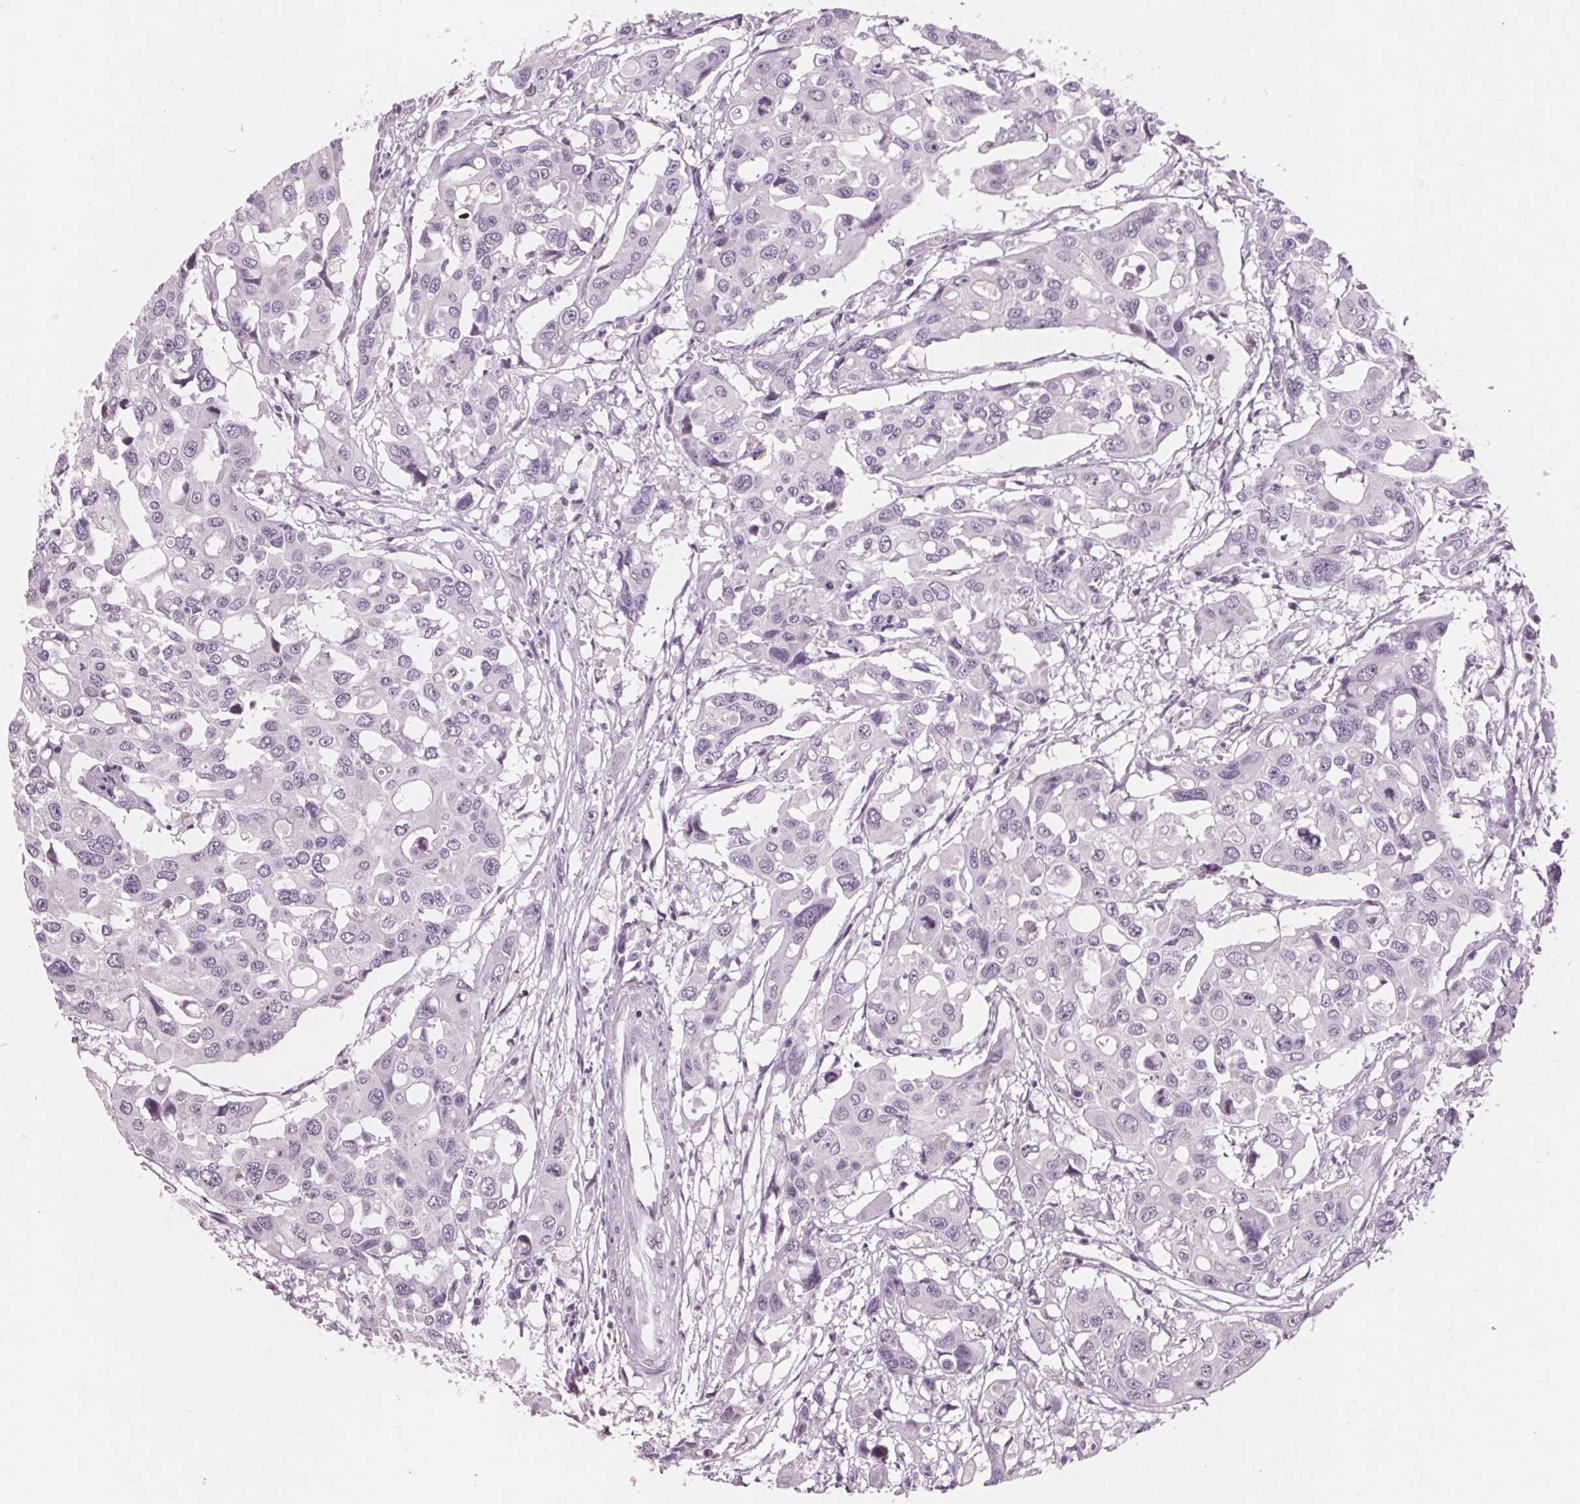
{"staining": {"intensity": "negative", "quantity": "none", "location": "none"}, "tissue": "colorectal cancer", "cell_type": "Tumor cells", "image_type": "cancer", "snomed": [{"axis": "morphology", "description": "Adenocarcinoma, NOS"}, {"axis": "topography", "description": "Colon"}], "caption": "There is no significant positivity in tumor cells of colorectal cancer.", "gene": "PTPN14", "patient": {"sex": "male", "age": 77}}